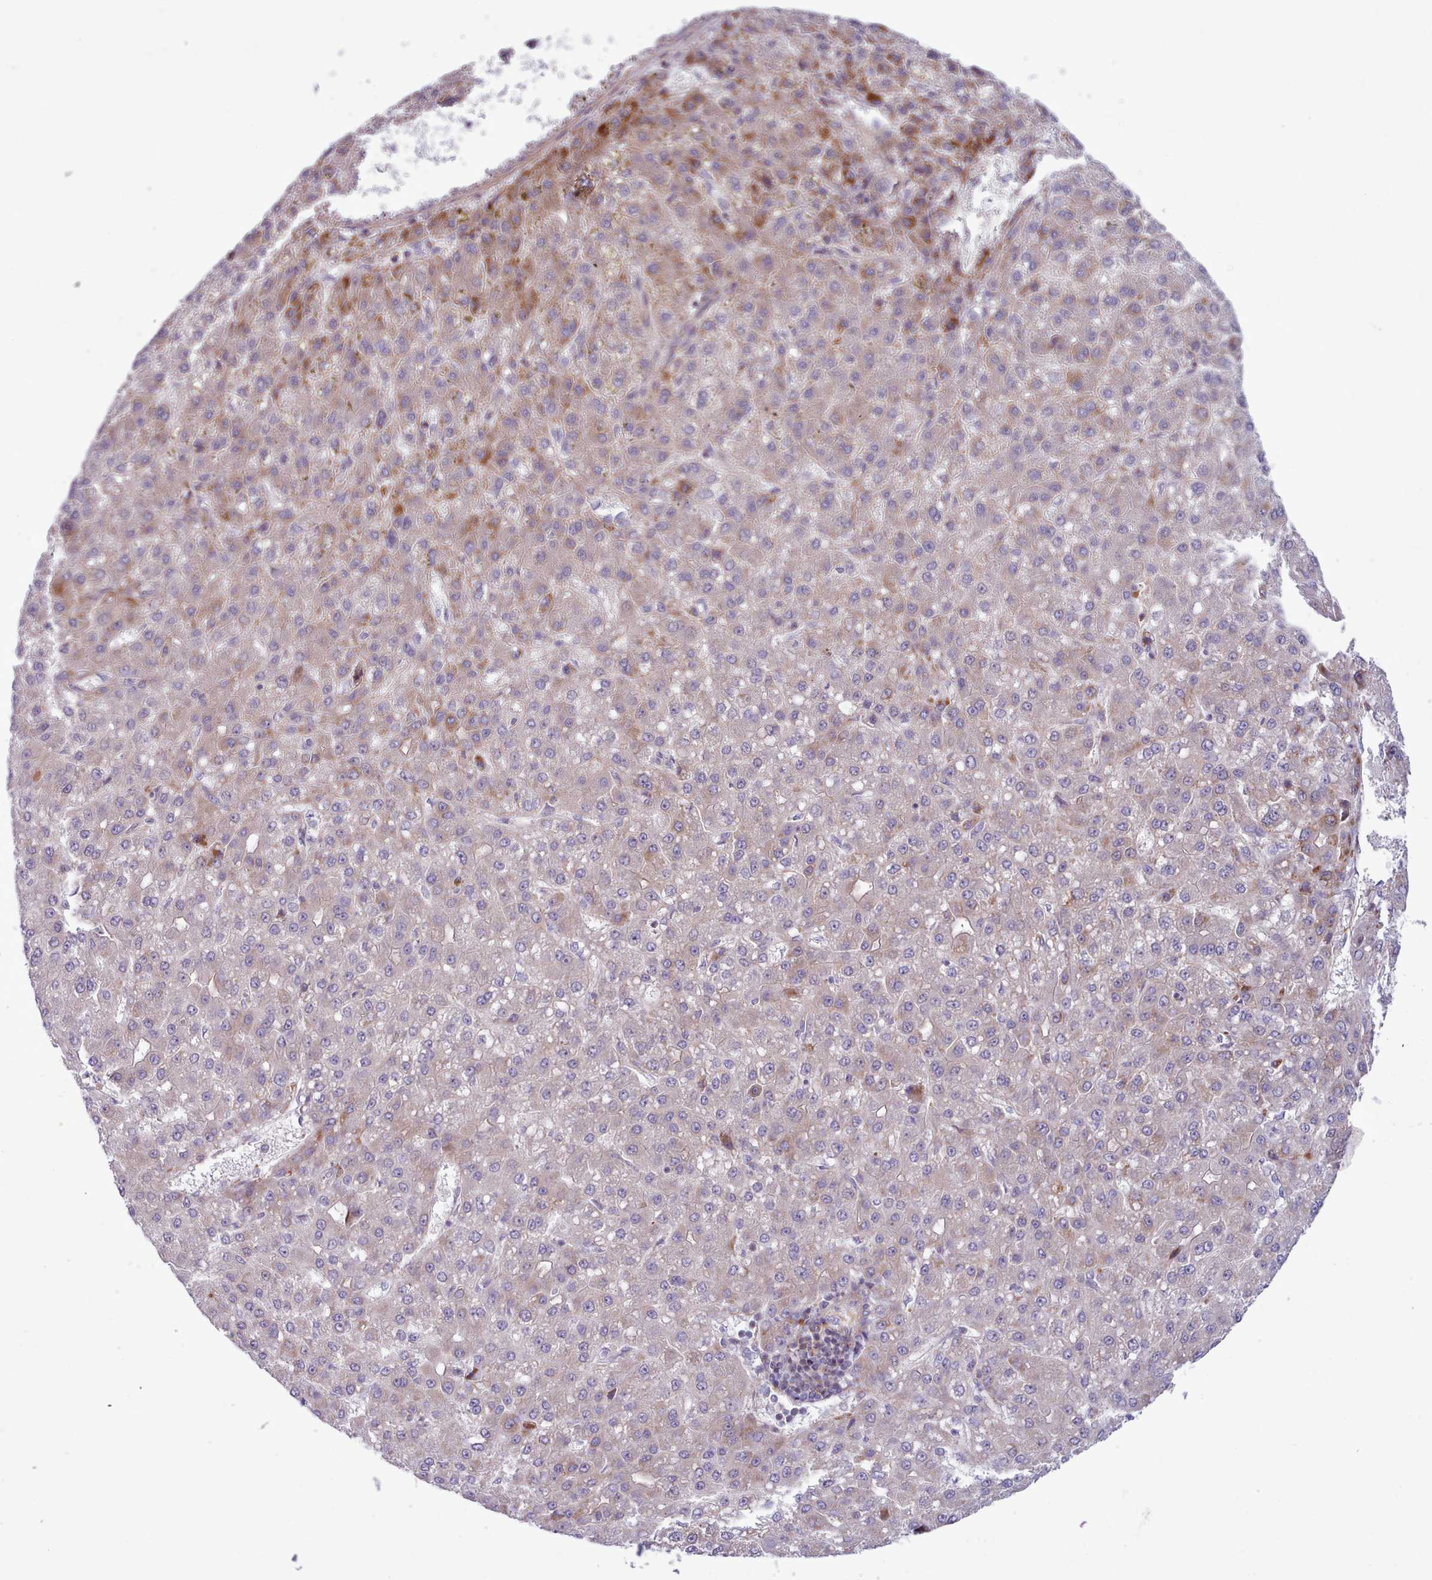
{"staining": {"intensity": "moderate", "quantity": "<25%", "location": "cytoplasmic/membranous"}, "tissue": "liver cancer", "cell_type": "Tumor cells", "image_type": "cancer", "snomed": [{"axis": "morphology", "description": "Carcinoma, Hepatocellular, NOS"}, {"axis": "topography", "description": "Liver"}], "caption": "This image reveals liver cancer stained with immunohistochemistry (IHC) to label a protein in brown. The cytoplasmic/membranous of tumor cells show moderate positivity for the protein. Nuclei are counter-stained blue.", "gene": "TENT4B", "patient": {"sex": "male", "age": 67}}